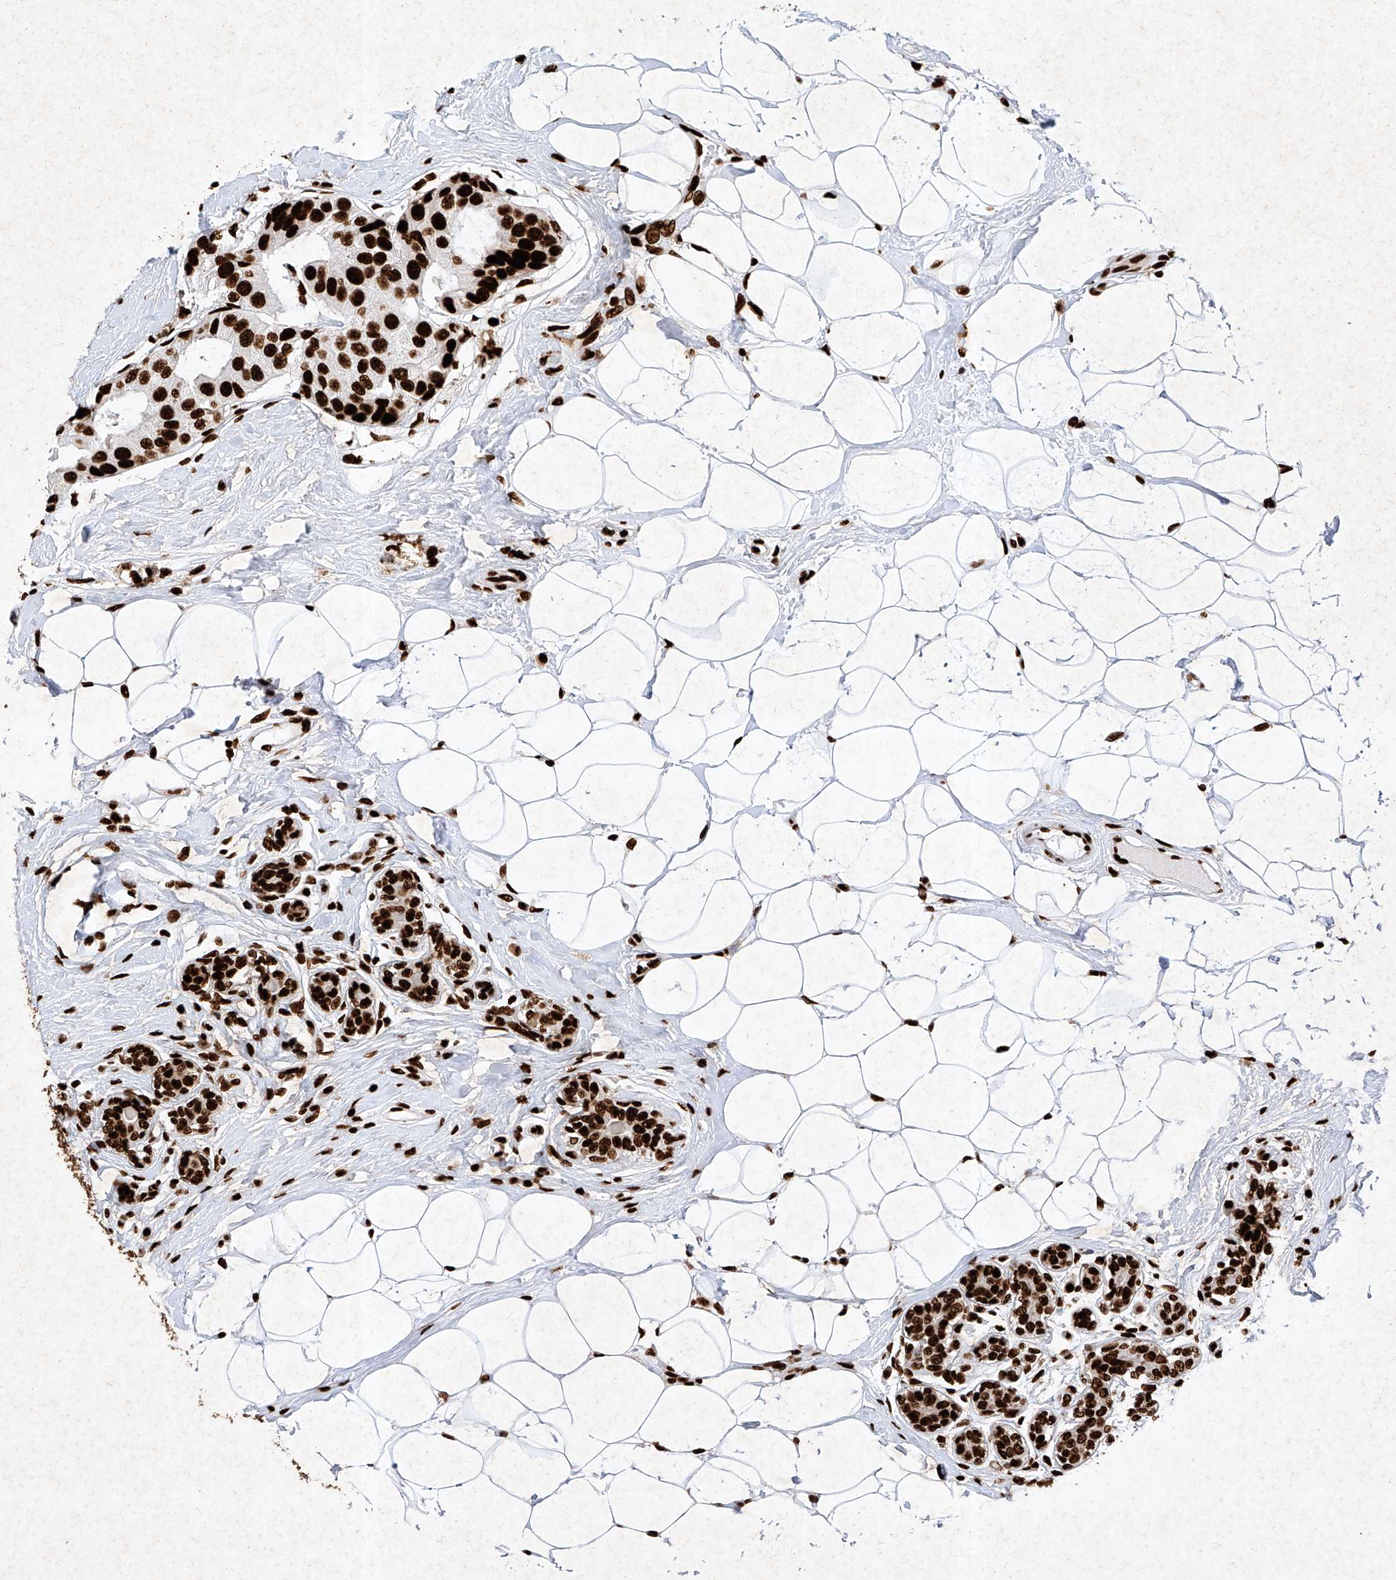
{"staining": {"intensity": "strong", "quantity": ">75%", "location": "nuclear"}, "tissue": "breast cancer", "cell_type": "Tumor cells", "image_type": "cancer", "snomed": [{"axis": "morphology", "description": "Normal tissue, NOS"}, {"axis": "morphology", "description": "Duct carcinoma"}, {"axis": "topography", "description": "Breast"}], "caption": "A high-resolution micrograph shows immunohistochemistry (IHC) staining of breast cancer, which demonstrates strong nuclear staining in about >75% of tumor cells. (DAB (3,3'-diaminobenzidine) IHC, brown staining for protein, blue staining for nuclei).", "gene": "SRSF6", "patient": {"sex": "female", "age": 39}}